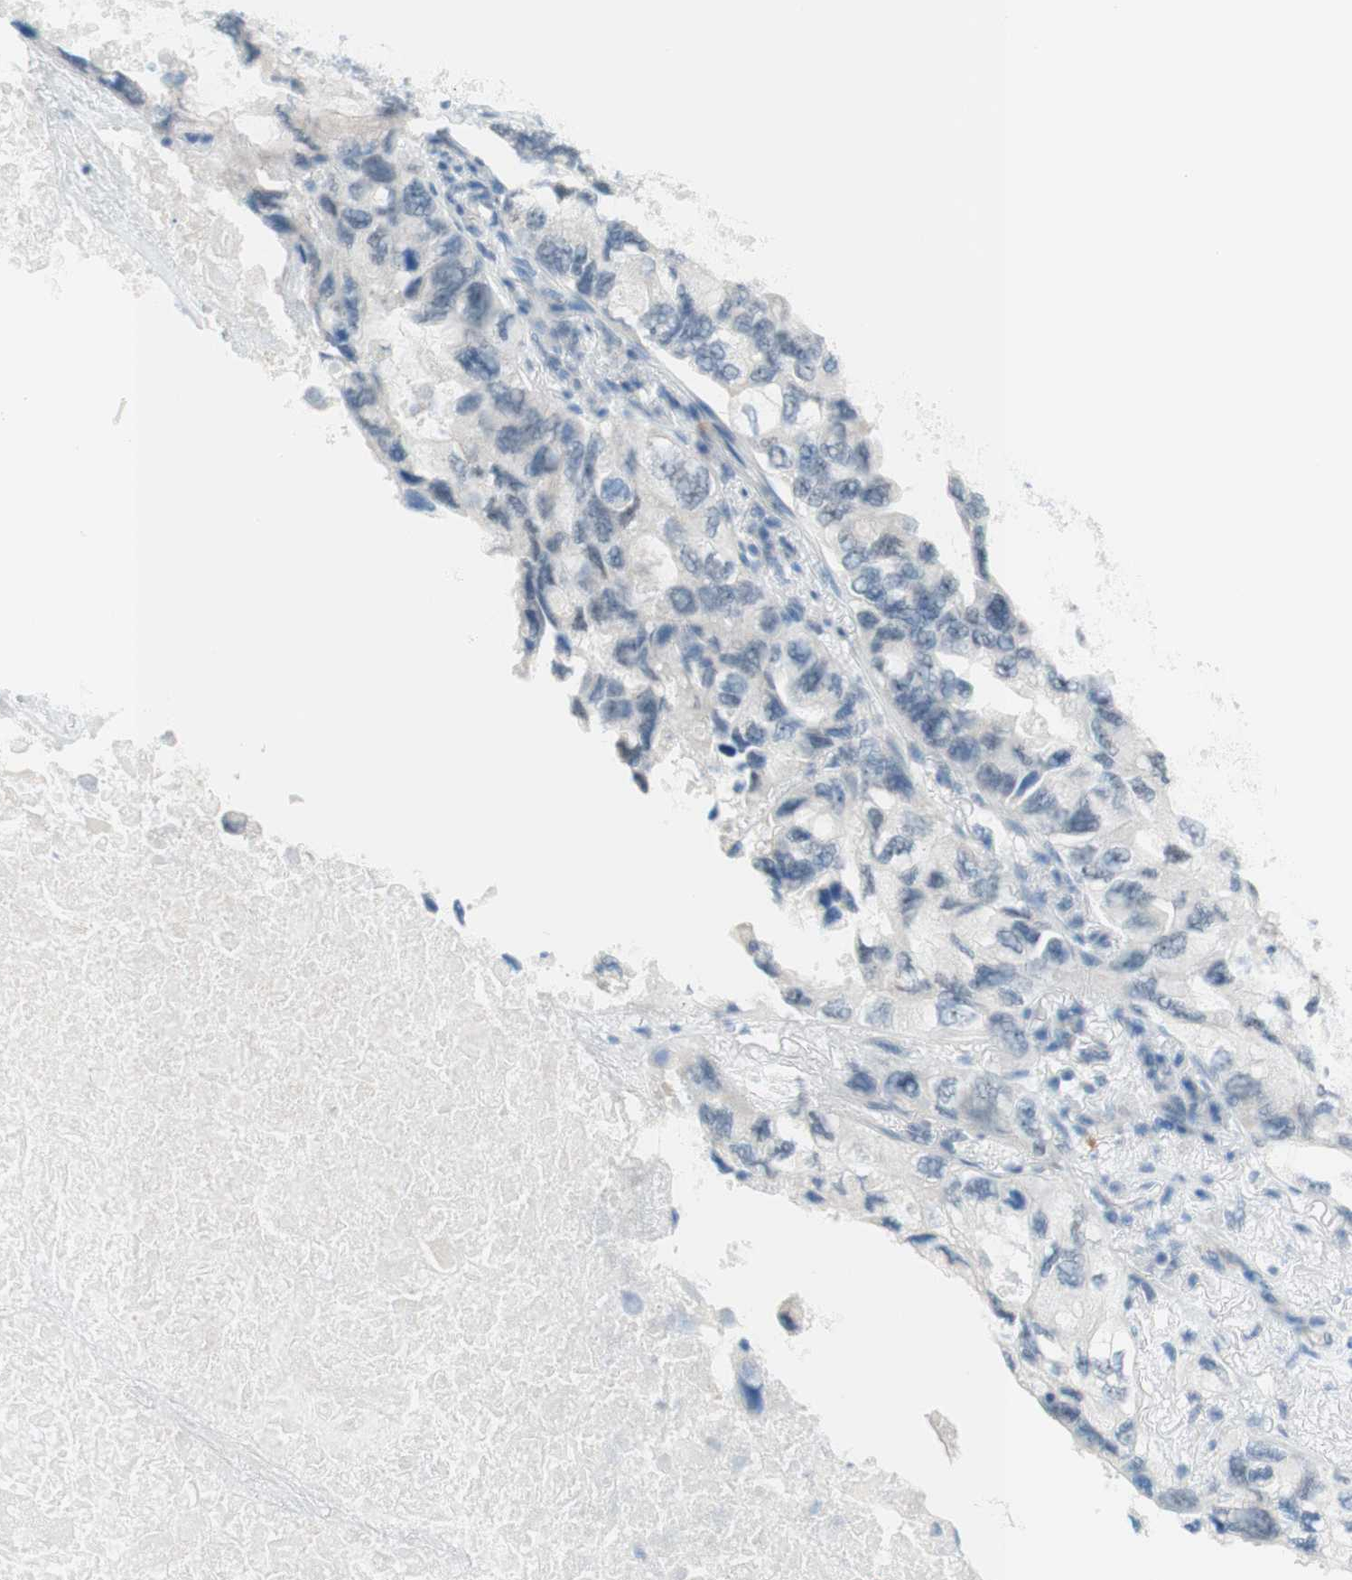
{"staining": {"intensity": "negative", "quantity": "none", "location": "none"}, "tissue": "lung cancer", "cell_type": "Tumor cells", "image_type": "cancer", "snomed": [{"axis": "morphology", "description": "Squamous cell carcinoma, NOS"}, {"axis": "topography", "description": "Lung"}], "caption": "High power microscopy histopathology image of an IHC micrograph of lung squamous cell carcinoma, revealing no significant expression in tumor cells.", "gene": "JPH1", "patient": {"sex": "female", "age": 73}}